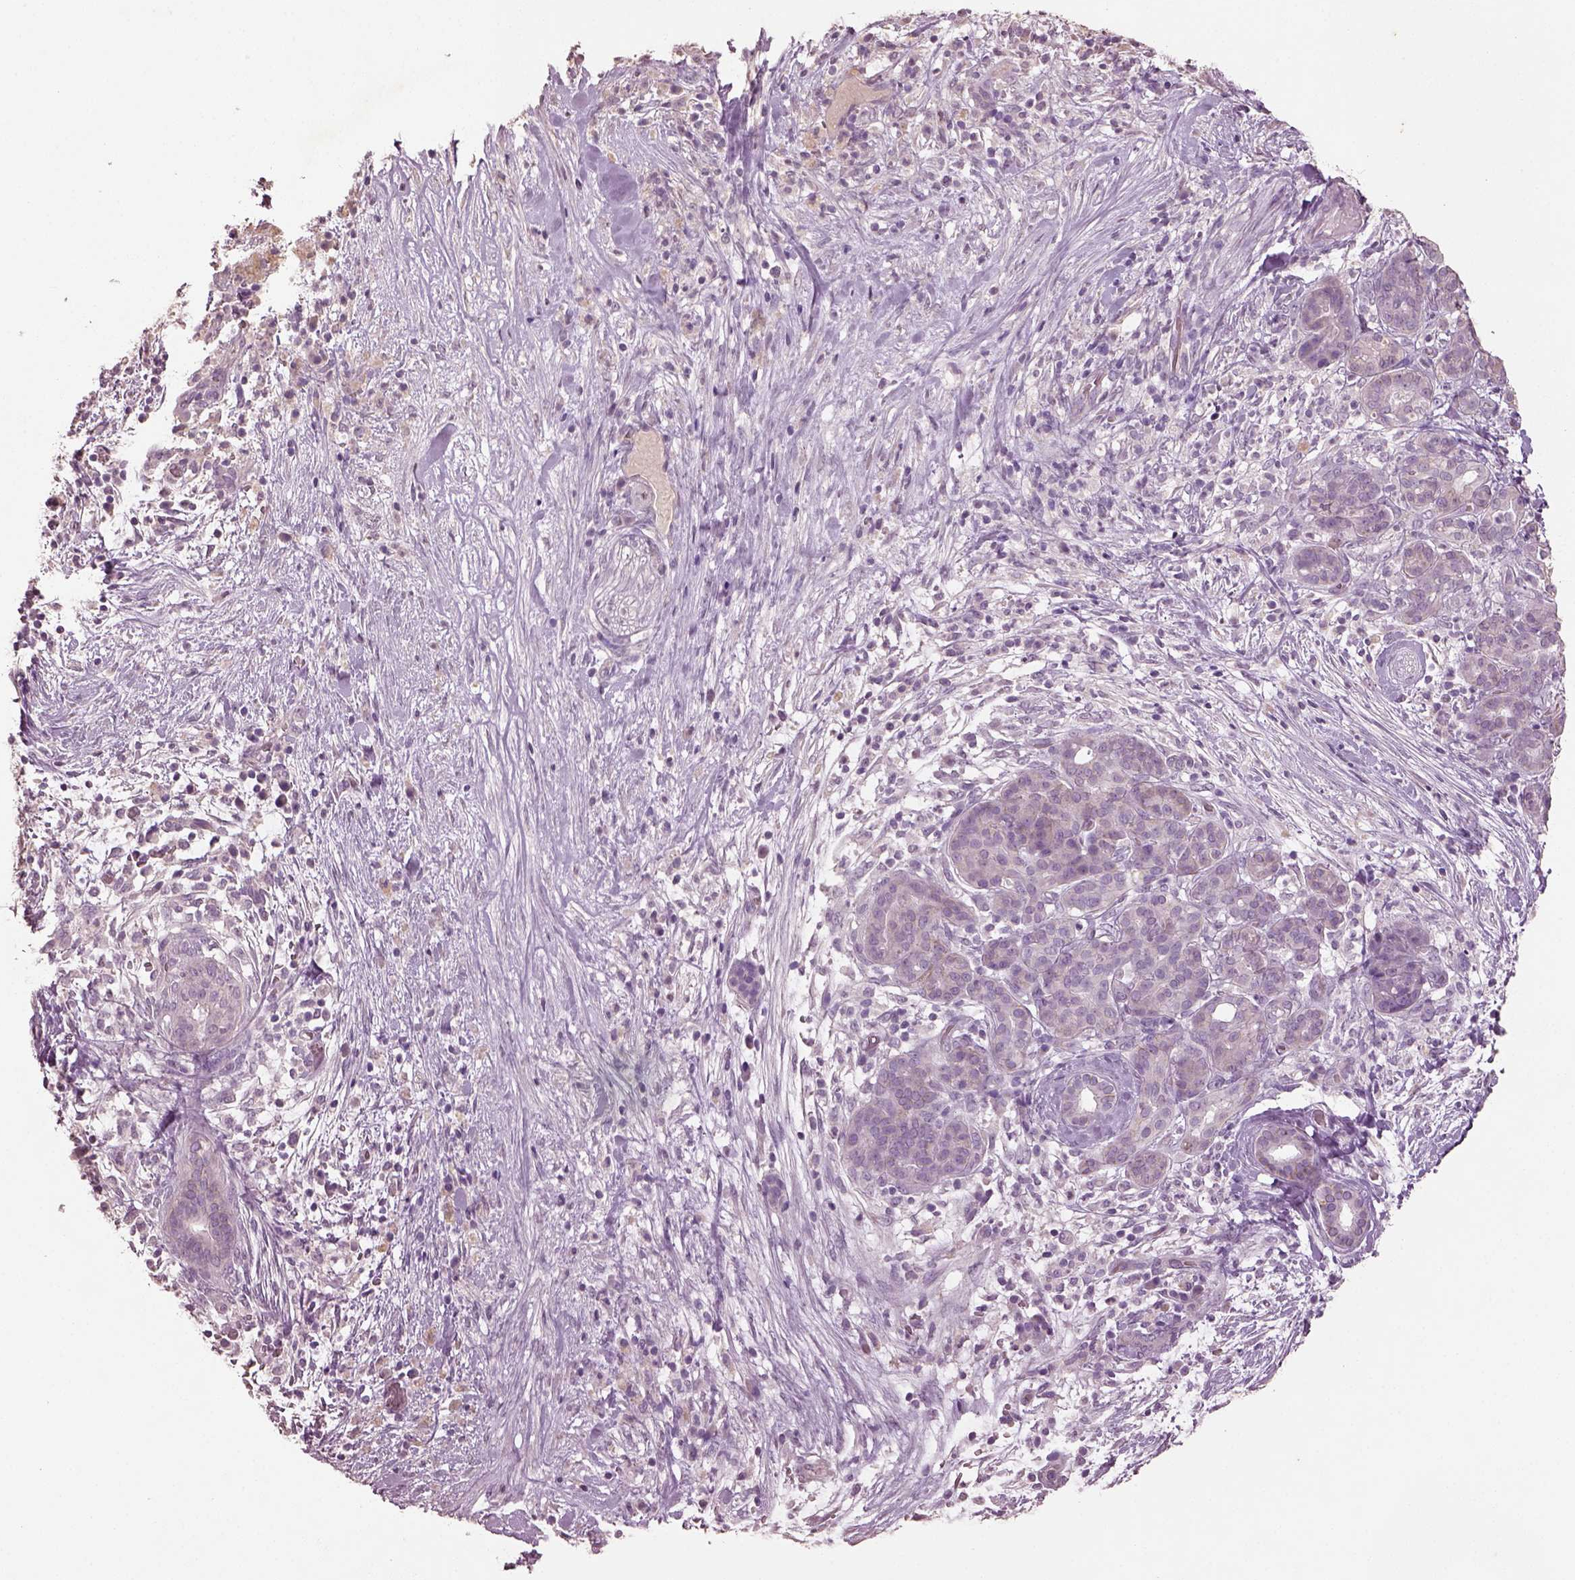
{"staining": {"intensity": "negative", "quantity": "none", "location": "none"}, "tissue": "pancreatic cancer", "cell_type": "Tumor cells", "image_type": "cancer", "snomed": [{"axis": "morphology", "description": "Adenocarcinoma, NOS"}, {"axis": "topography", "description": "Pancreas"}], "caption": "There is no significant positivity in tumor cells of pancreatic adenocarcinoma.", "gene": "KCNIP3", "patient": {"sex": "male", "age": 44}}